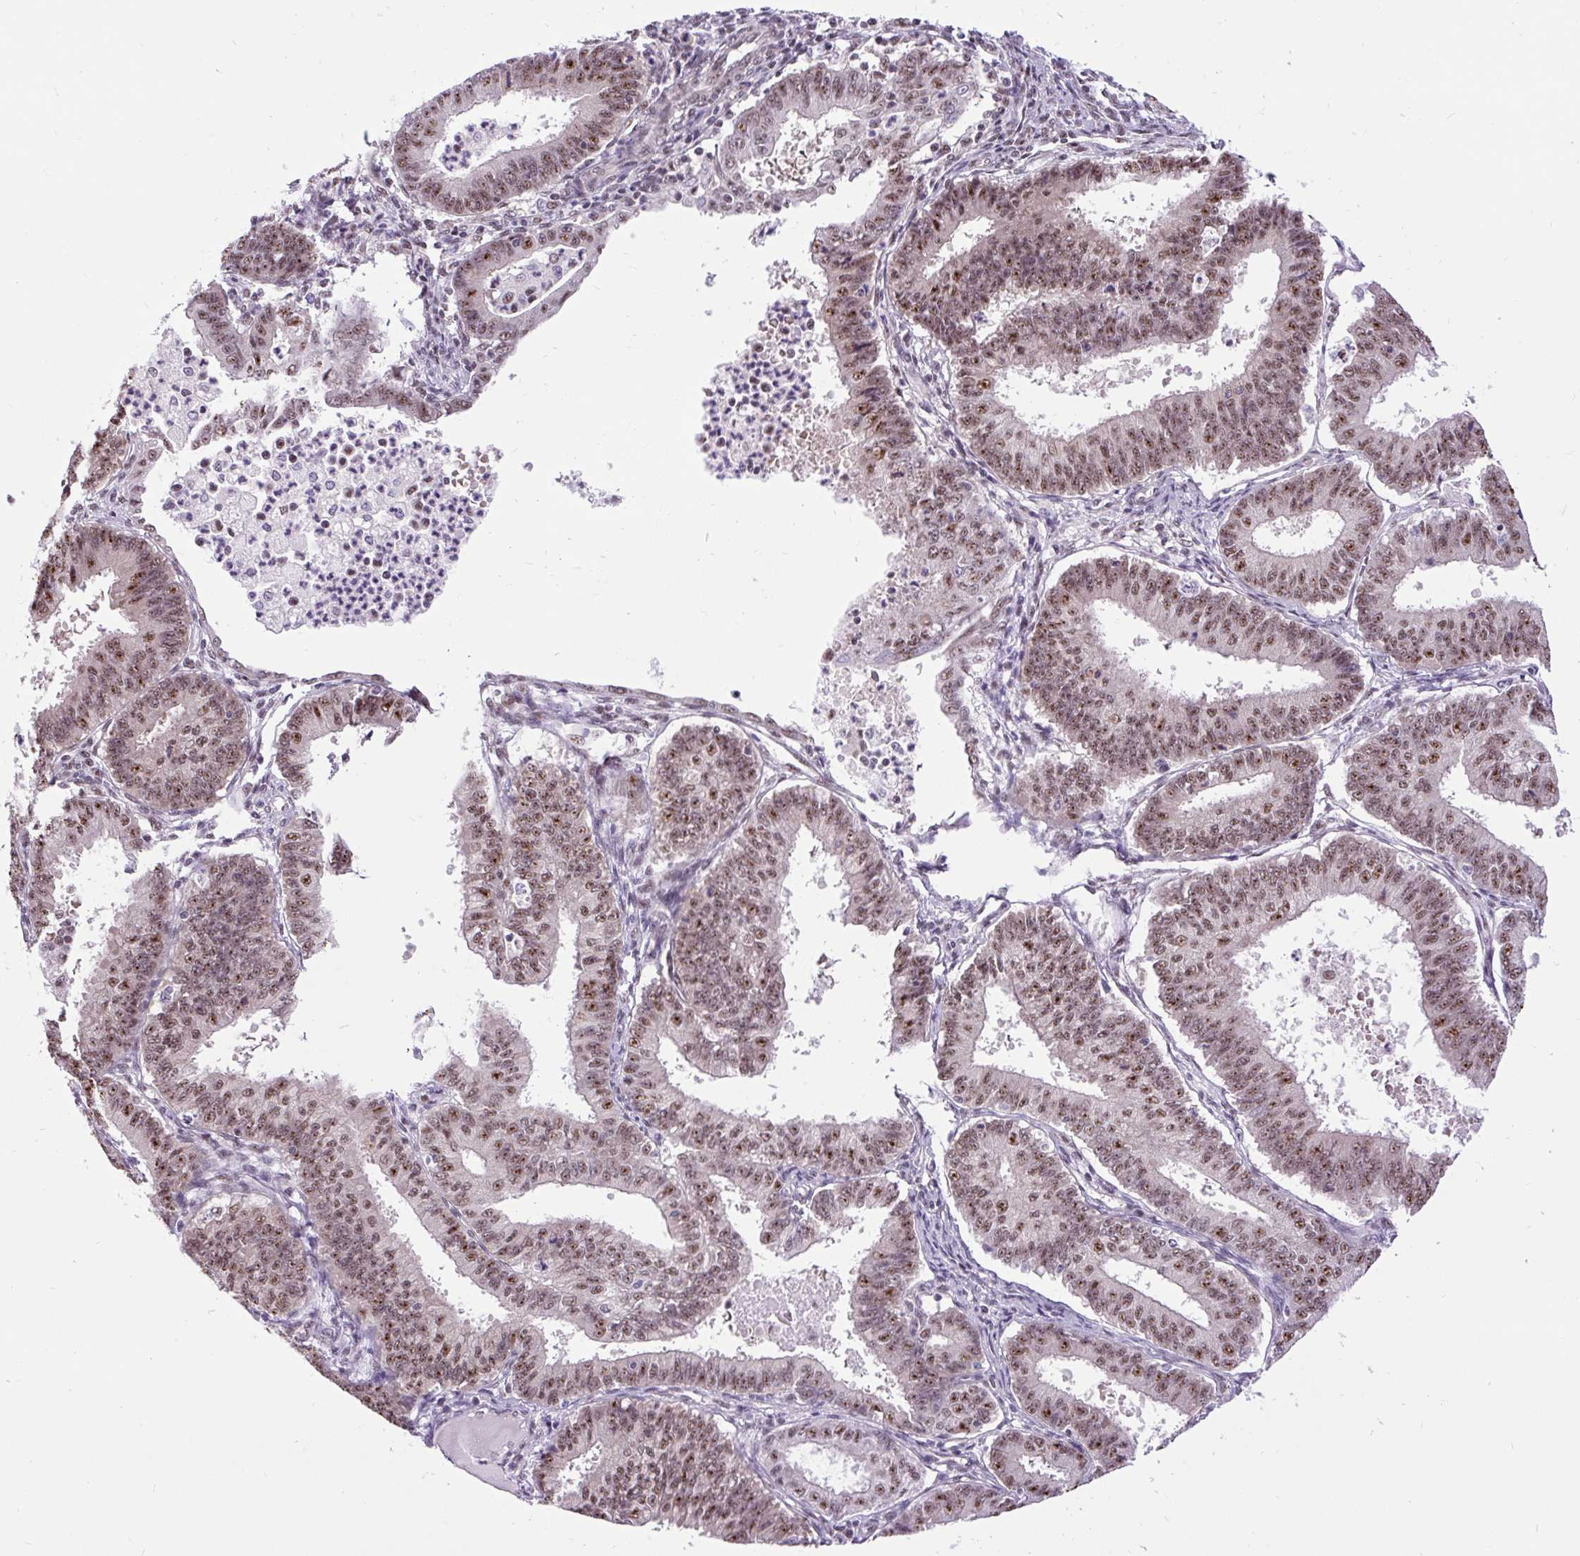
{"staining": {"intensity": "moderate", "quantity": ">75%", "location": "nuclear"}, "tissue": "endometrial cancer", "cell_type": "Tumor cells", "image_type": "cancer", "snomed": [{"axis": "morphology", "description": "Adenocarcinoma, NOS"}, {"axis": "topography", "description": "Endometrium"}], "caption": "Endometrial cancer stained for a protein (brown) shows moderate nuclear positive expression in about >75% of tumor cells.", "gene": "SMC5", "patient": {"sex": "female", "age": 73}}